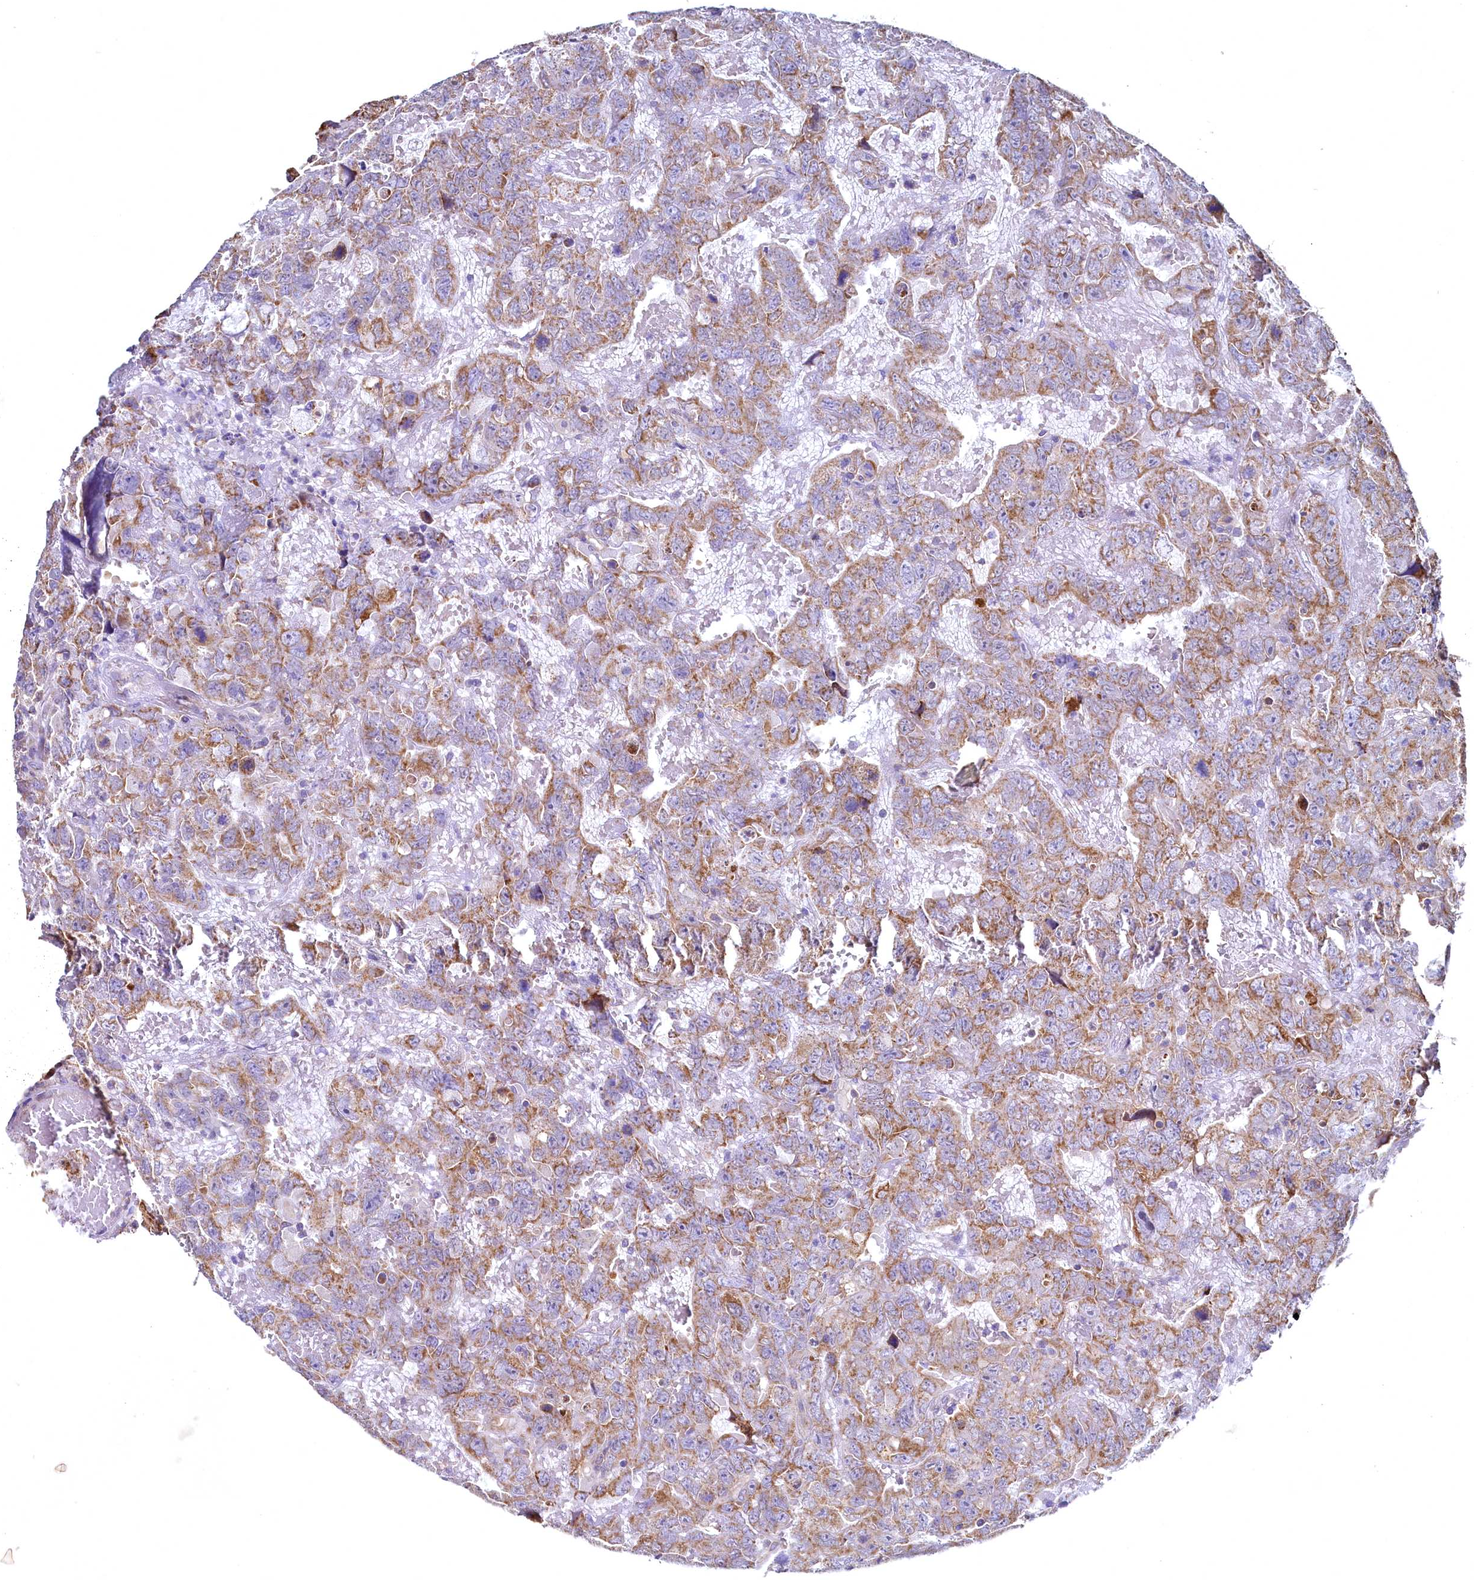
{"staining": {"intensity": "moderate", "quantity": ">75%", "location": "cytoplasmic/membranous"}, "tissue": "testis cancer", "cell_type": "Tumor cells", "image_type": "cancer", "snomed": [{"axis": "morphology", "description": "Carcinoma, Embryonal, NOS"}, {"axis": "topography", "description": "Testis"}], "caption": "Protein staining reveals moderate cytoplasmic/membranous staining in about >75% of tumor cells in testis embryonal carcinoma.", "gene": "MRPL57", "patient": {"sex": "male", "age": 45}}